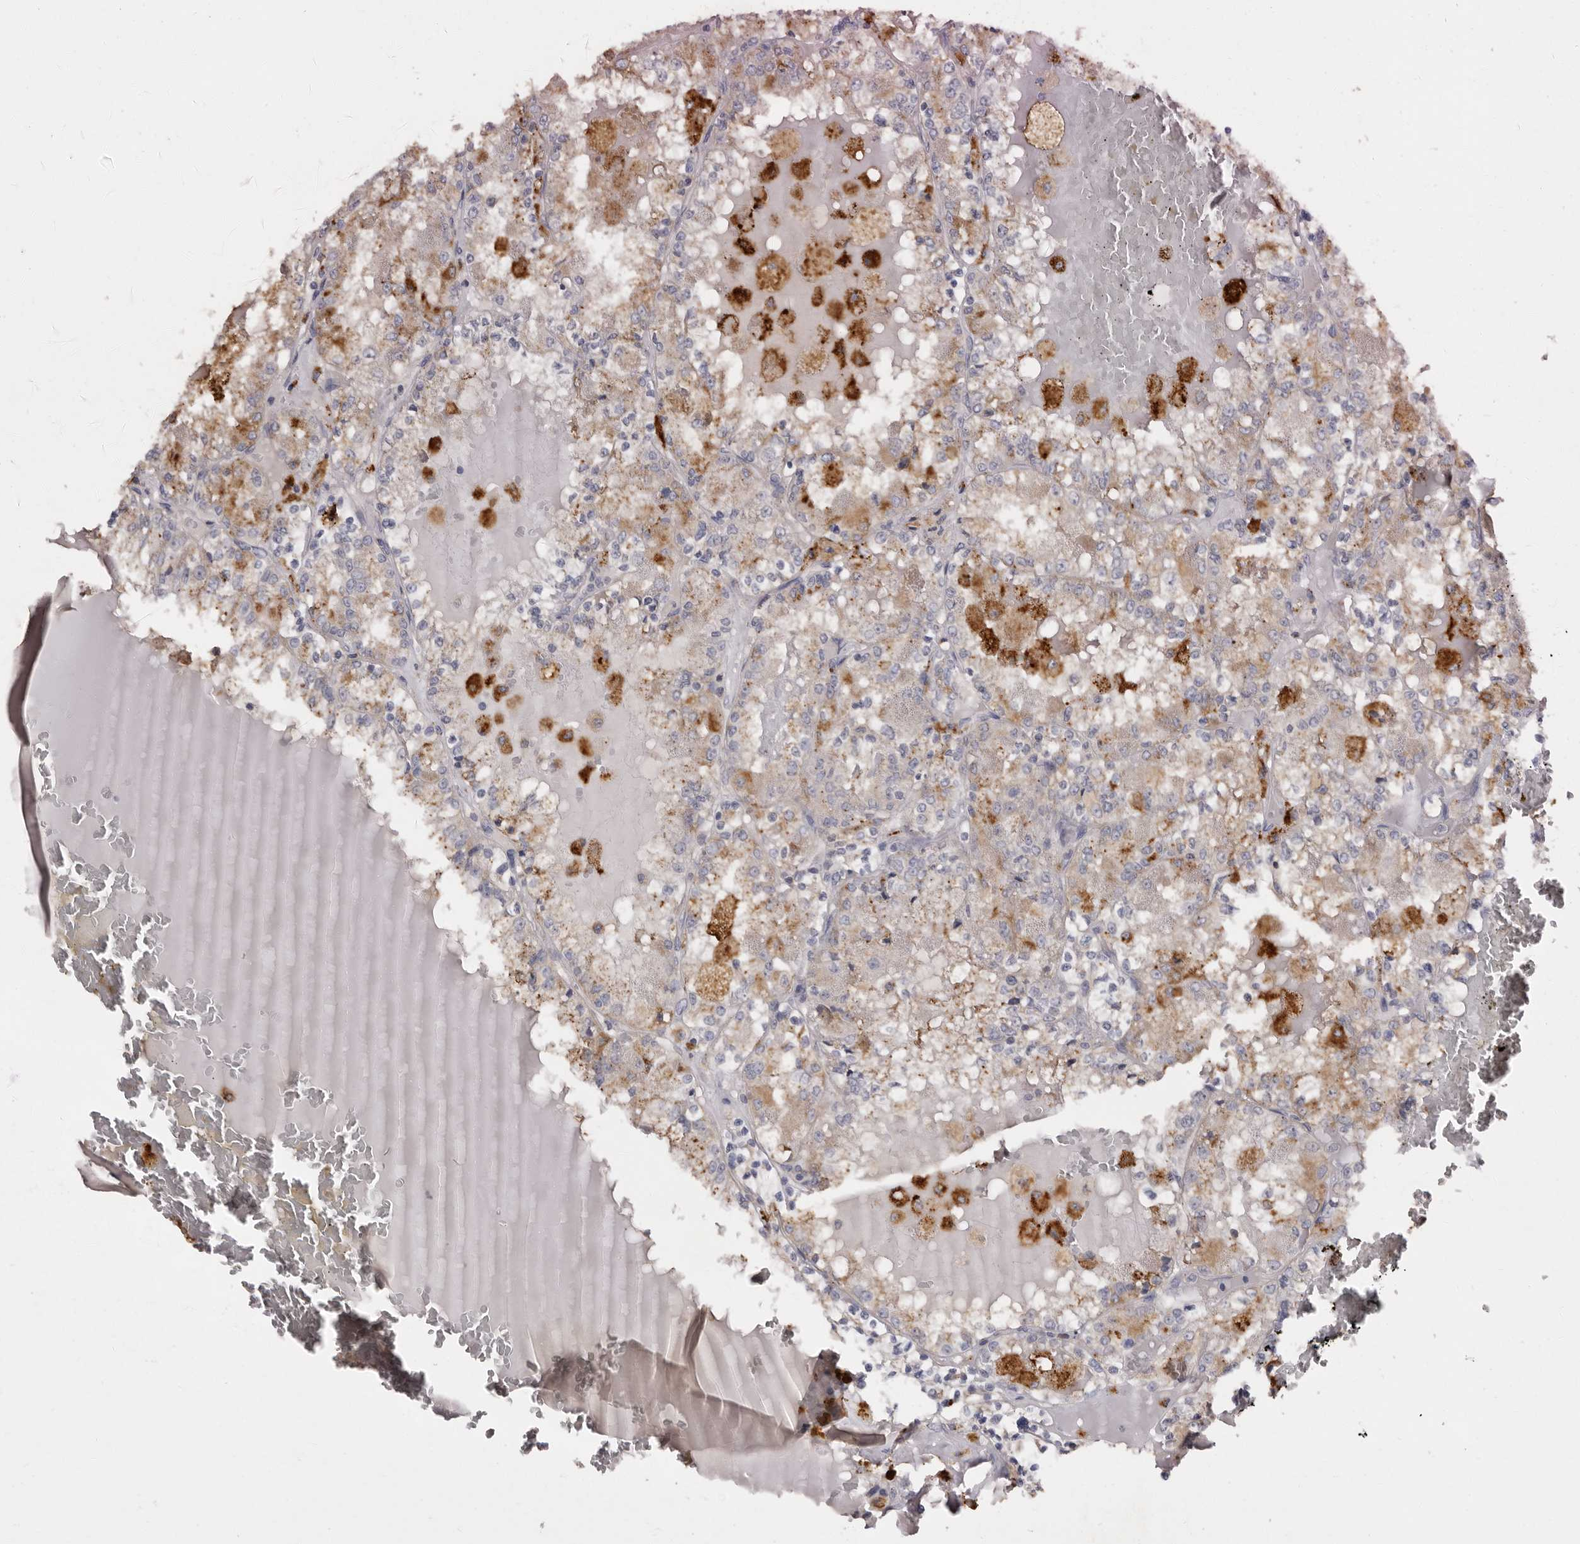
{"staining": {"intensity": "weak", "quantity": ">75%", "location": "cytoplasmic/membranous"}, "tissue": "renal cancer", "cell_type": "Tumor cells", "image_type": "cancer", "snomed": [{"axis": "morphology", "description": "Adenocarcinoma, NOS"}, {"axis": "topography", "description": "Kidney"}], "caption": "About >75% of tumor cells in human renal cancer display weak cytoplasmic/membranous protein staining as visualized by brown immunohistochemical staining.", "gene": "DAP", "patient": {"sex": "female", "age": 56}}